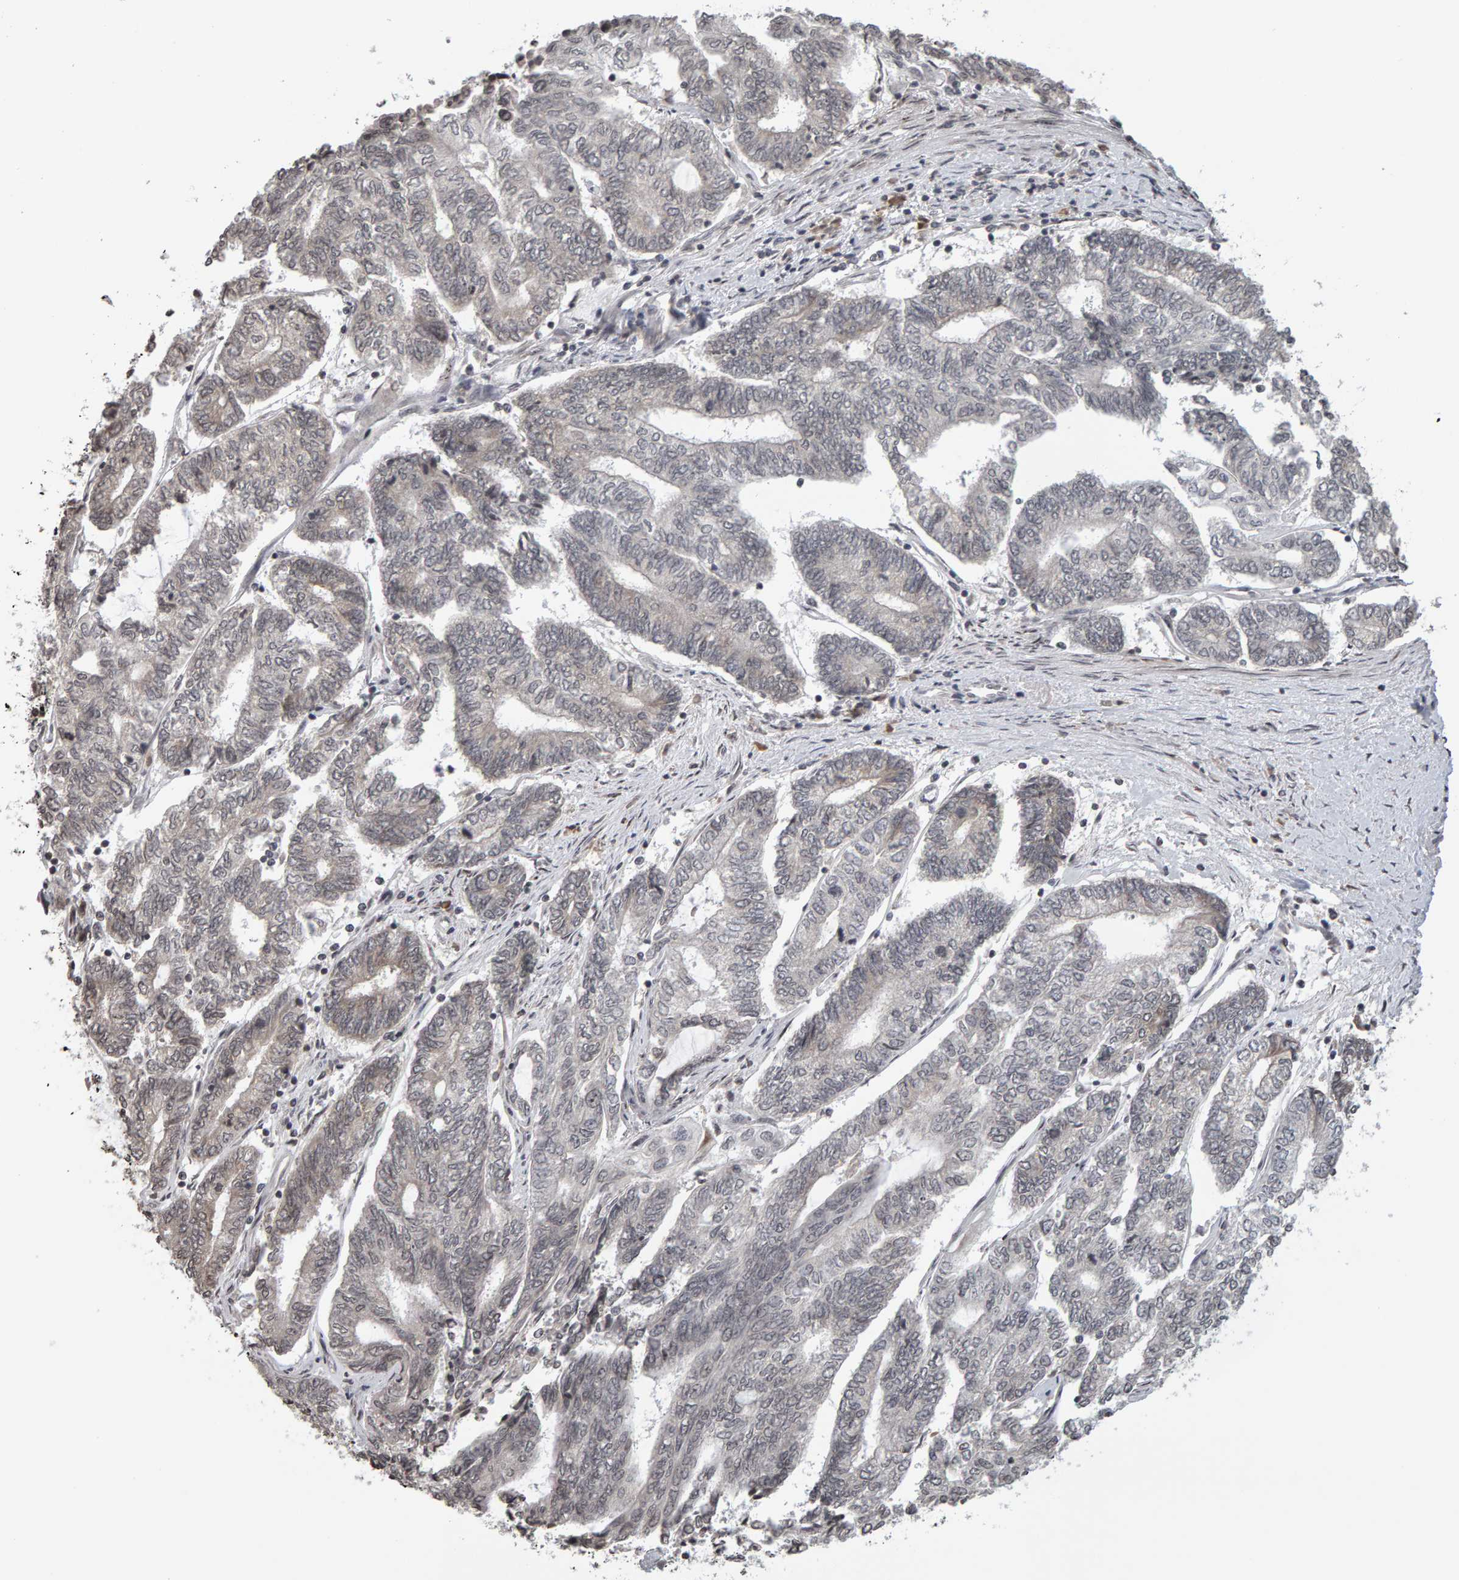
{"staining": {"intensity": "negative", "quantity": "none", "location": "none"}, "tissue": "endometrial cancer", "cell_type": "Tumor cells", "image_type": "cancer", "snomed": [{"axis": "morphology", "description": "Adenocarcinoma, NOS"}, {"axis": "topography", "description": "Uterus"}, {"axis": "topography", "description": "Endometrium"}], "caption": "Immunohistochemistry (IHC) of human endometrial cancer (adenocarcinoma) demonstrates no positivity in tumor cells.", "gene": "TRAM1", "patient": {"sex": "female", "age": 70}}